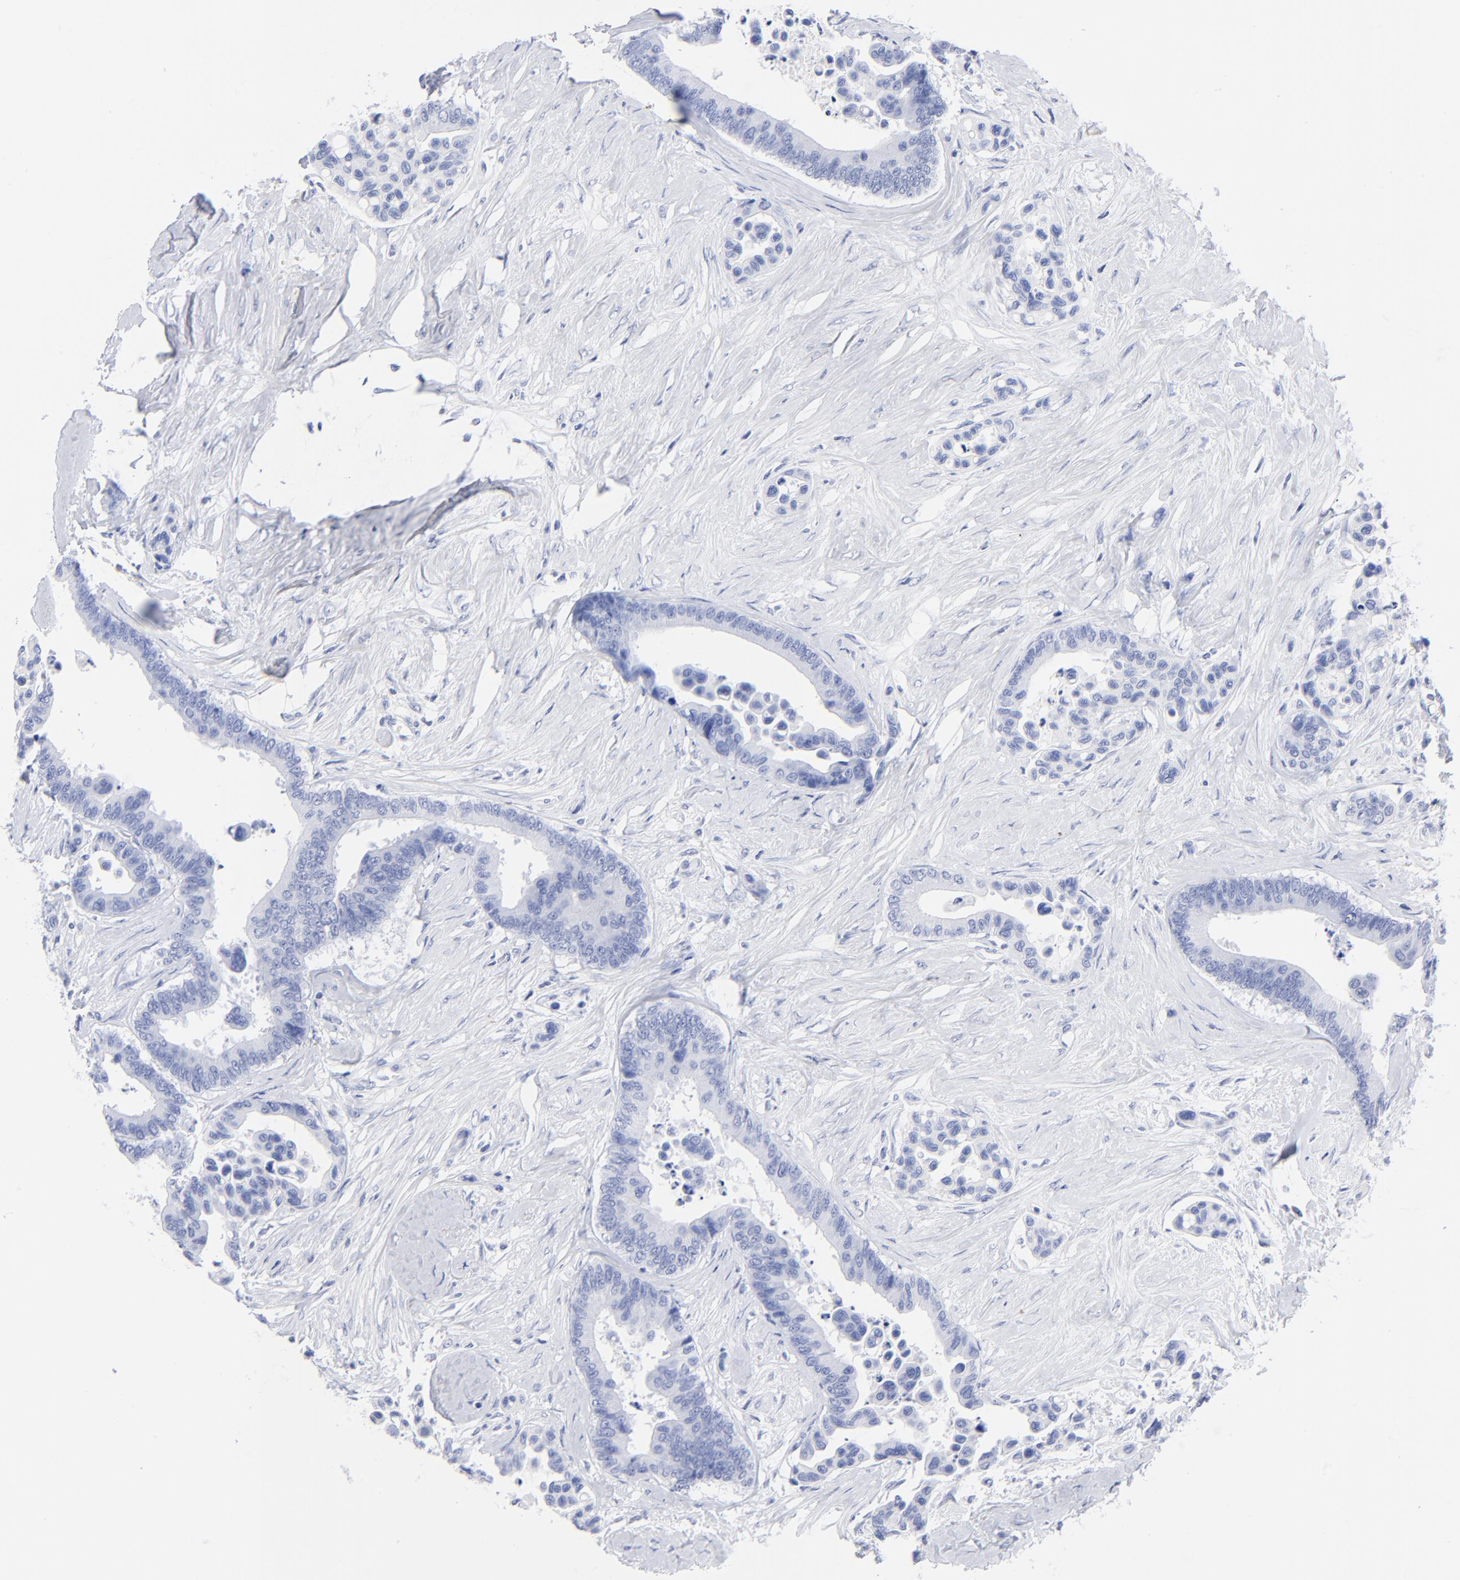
{"staining": {"intensity": "negative", "quantity": "none", "location": "none"}, "tissue": "colorectal cancer", "cell_type": "Tumor cells", "image_type": "cancer", "snomed": [{"axis": "morphology", "description": "Adenocarcinoma, NOS"}, {"axis": "topography", "description": "Colon"}], "caption": "This is an IHC micrograph of colorectal cancer. There is no expression in tumor cells.", "gene": "ACY1", "patient": {"sex": "male", "age": 82}}